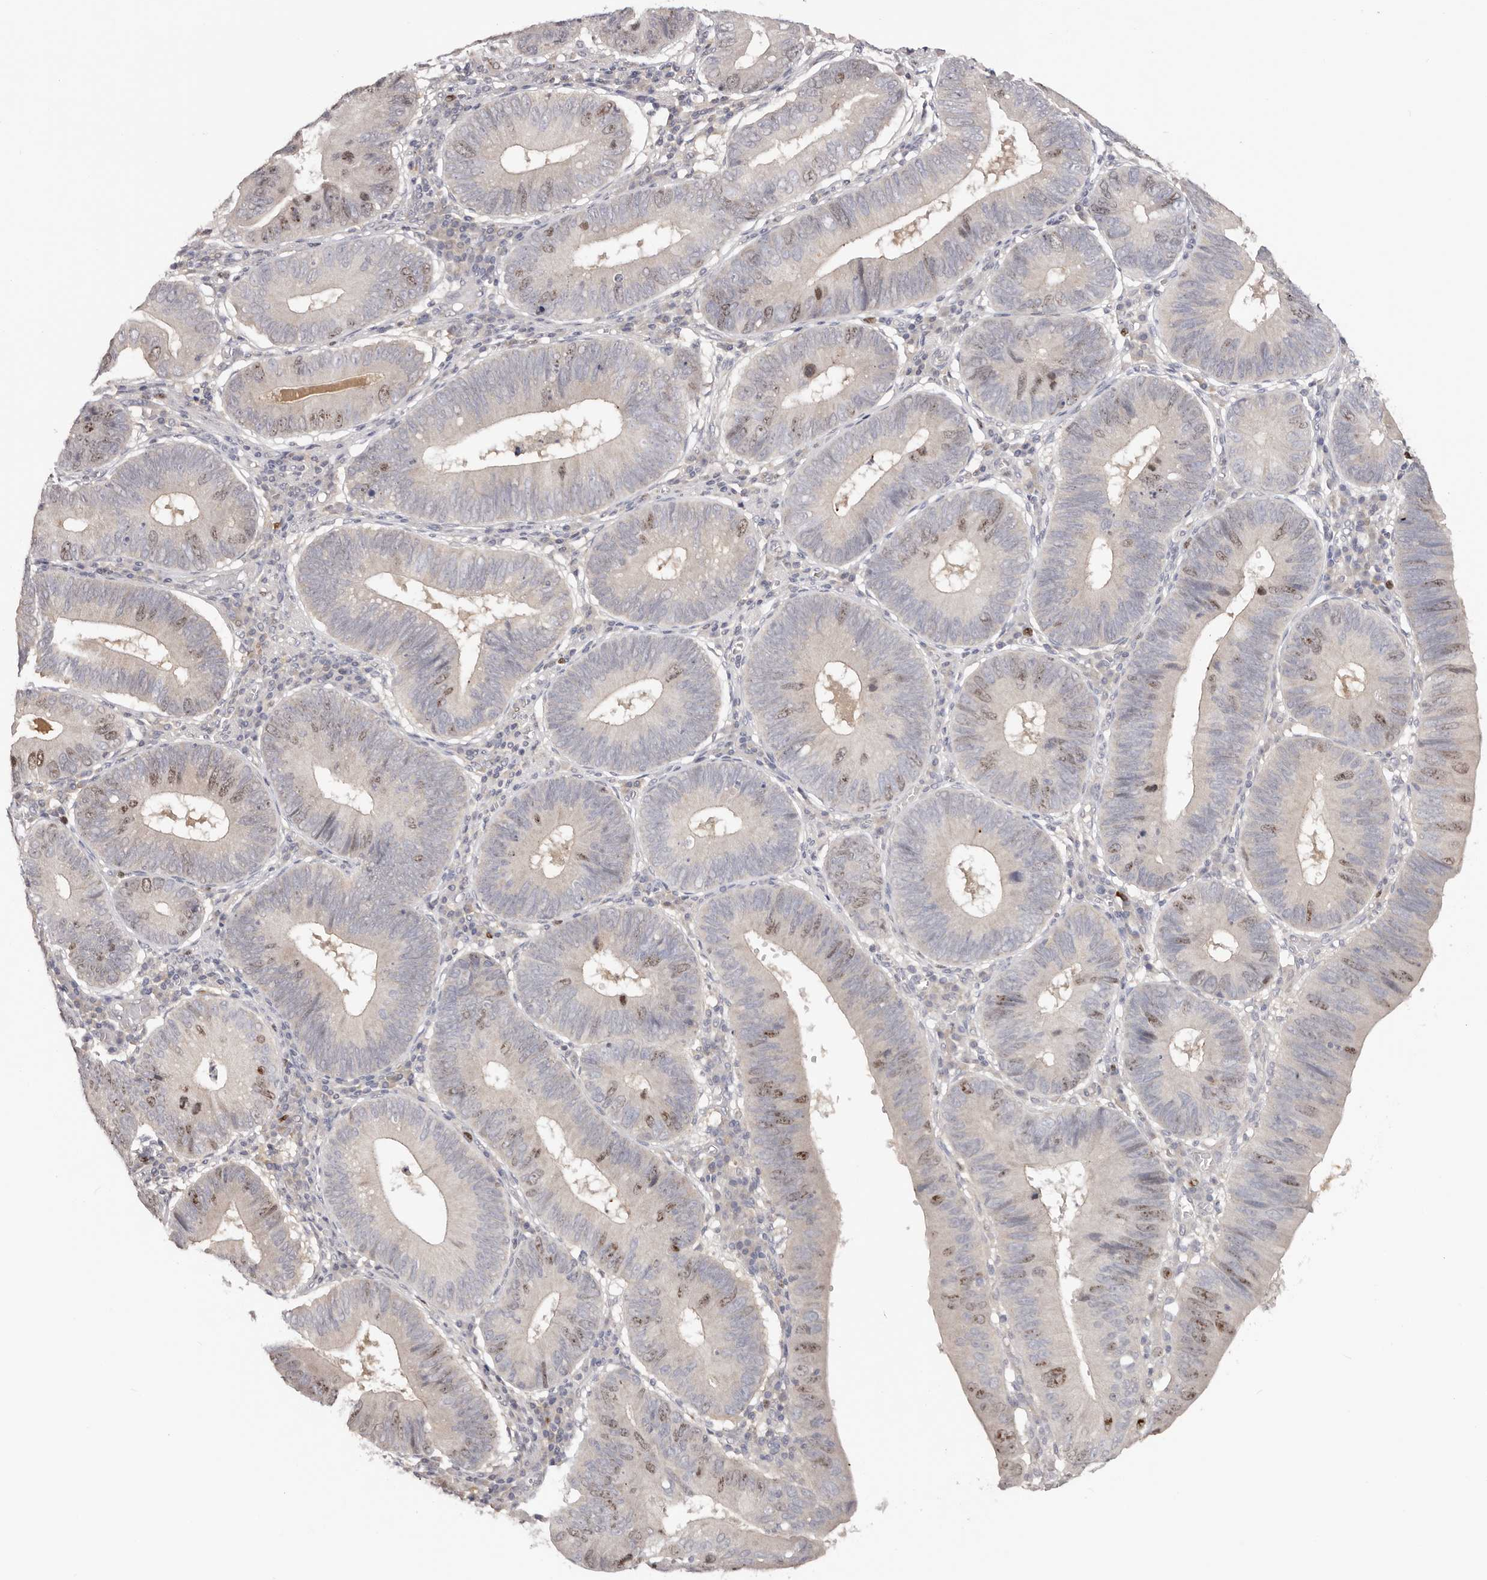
{"staining": {"intensity": "moderate", "quantity": "25%-75%", "location": "nuclear"}, "tissue": "stomach cancer", "cell_type": "Tumor cells", "image_type": "cancer", "snomed": [{"axis": "morphology", "description": "Adenocarcinoma, NOS"}, {"axis": "topography", "description": "Stomach"}], "caption": "Immunohistochemical staining of stomach adenocarcinoma reveals medium levels of moderate nuclear protein positivity in approximately 25%-75% of tumor cells. Using DAB (3,3'-diaminobenzidine) (brown) and hematoxylin (blue) stains, captured at high magnification using brightfield microscopy.", "gene": "CCDC190", "patient": {"sex": "male", "age": 59}}